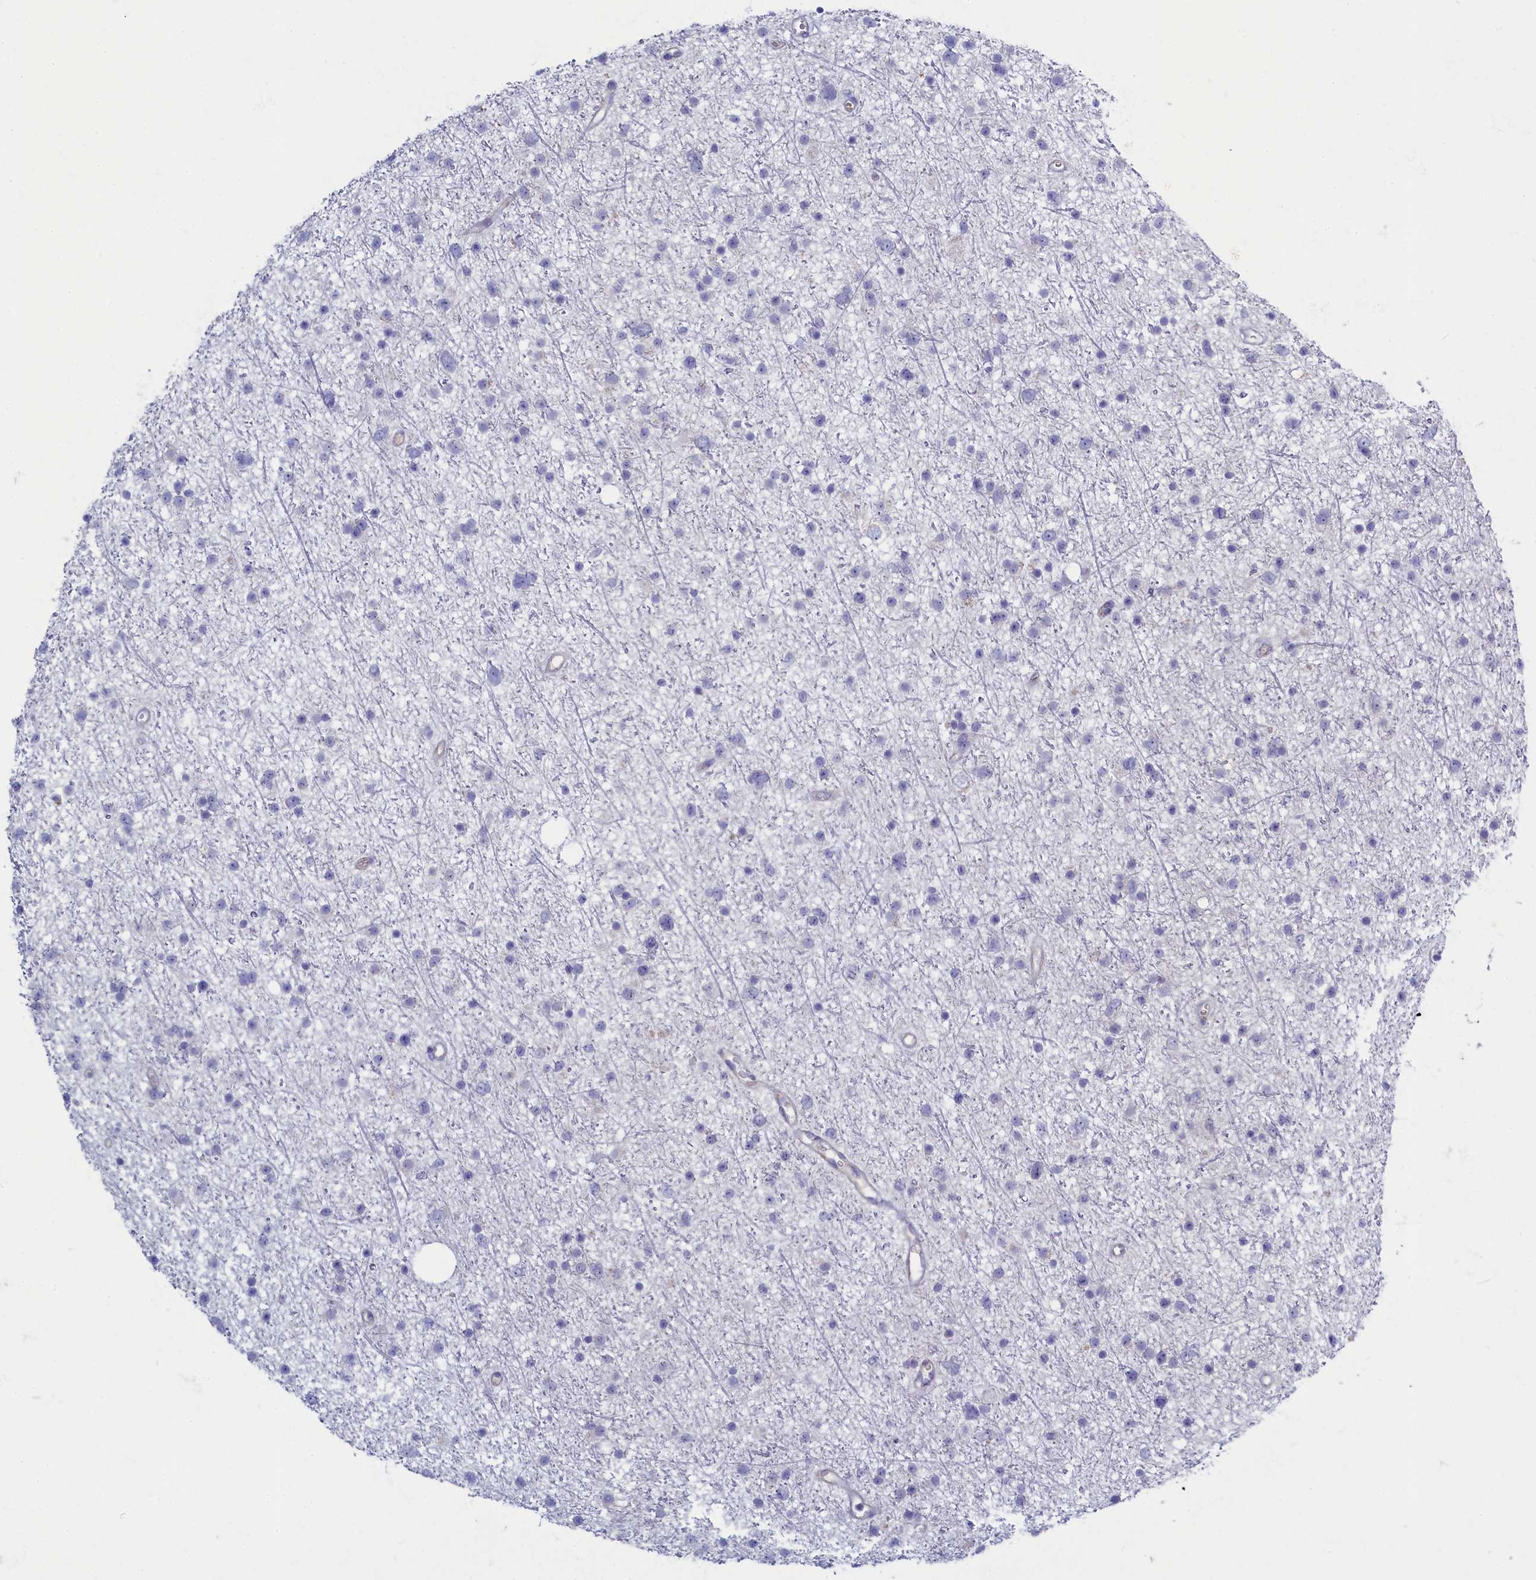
{"staining": {"intensity": "negative", "quantity": "none", "location": "none"}, "tissue": "glioma", "cell_type": "Tumor cells", "image_type": "cancer", "snomed": [{"axis": "morphology", "description": "Glioma, malignant, Low grade"}, {"axis": "topography", "description": "Cerebral cortex"}], "caption": "High magnification brightfield microscopy of malignant glioma (low-grade) stained with DAB (3,3'-diaminobenzidine) (brown) and counterstained with hematoxylin (blue): tumor cells show no significant expression.", "gene": "OCIAD2", "patient": {"sex": "female", "age": 39}}